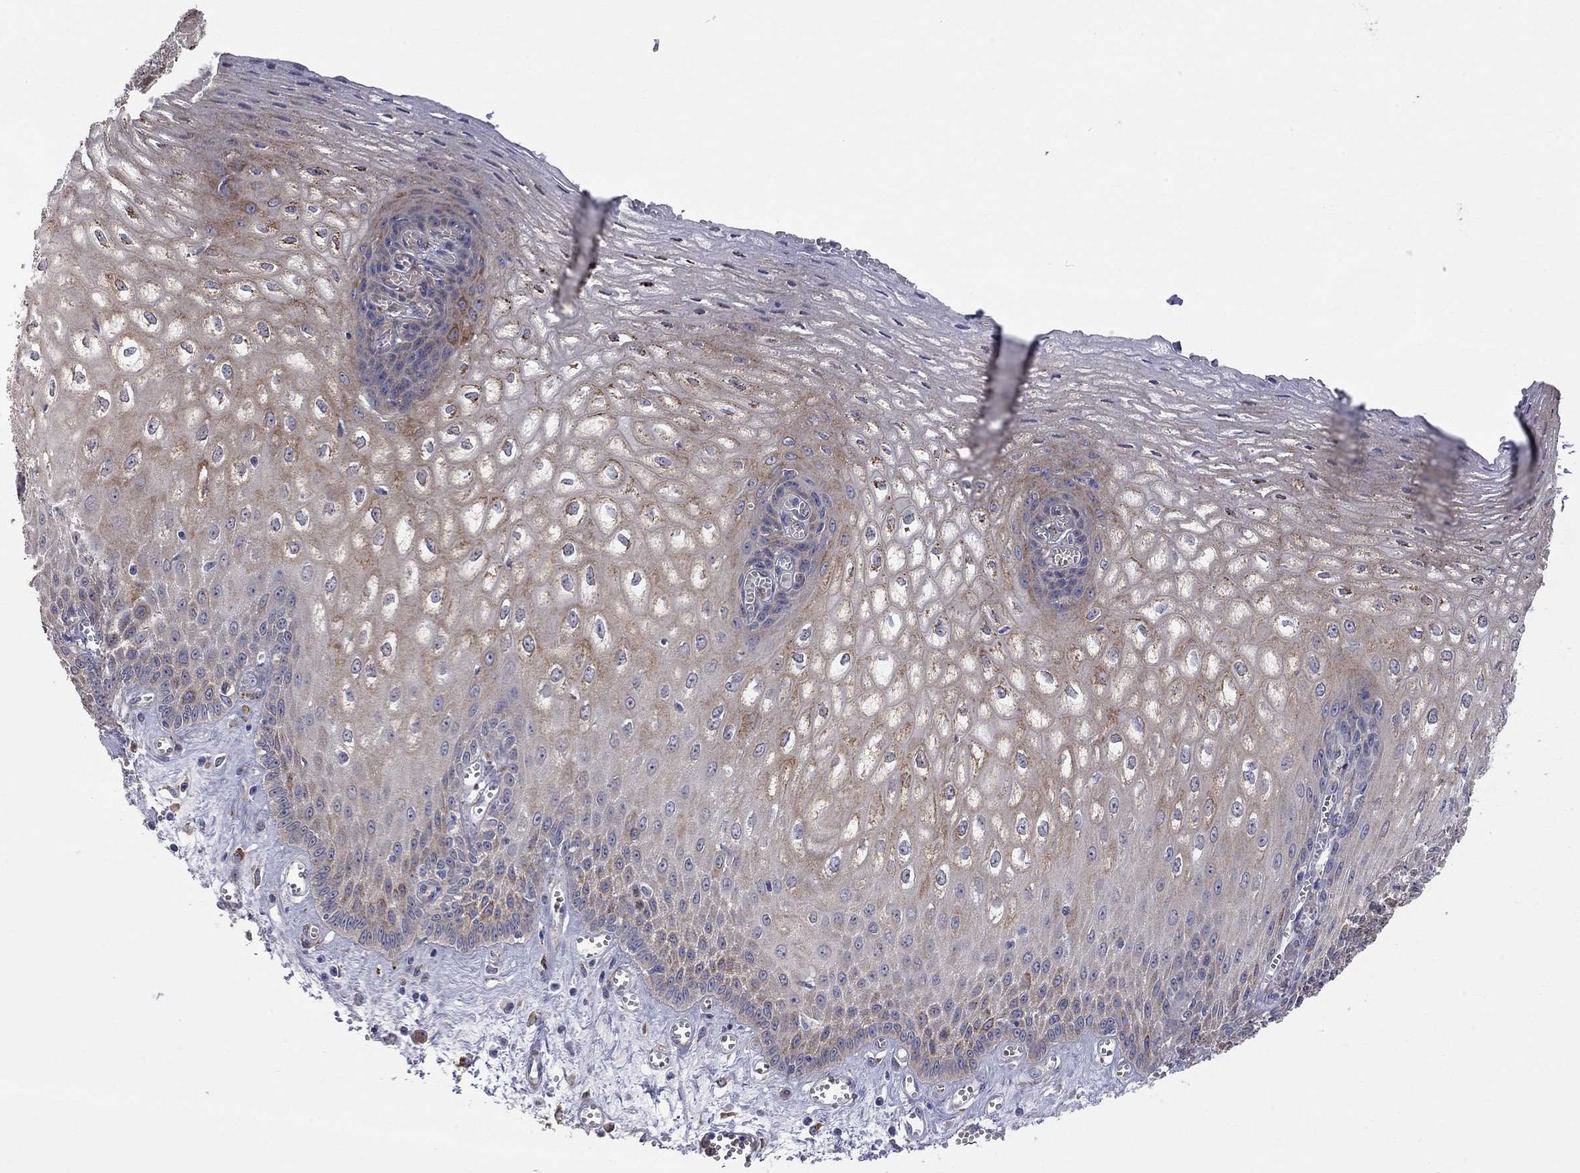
{"staining": {"intensity": "strong", "quantity": "<25%", "location": "cytoplasmic/membranous"}, "tissue": "esophagus", "cell_type": "Squamous epithelial cells", "image_type": "normal", "snomed": [{"axis": "morphology", "description": "Normal tissue, NOS"}, {"axis": "topography", "description": "Esophagus"}], "caption": "Protein analysis of unremarkable esophagus shows strong cytoplasmic/membranous positivity in approximately <25% of squamous epithelial cells.", "gene": "CASTOR1", "patient": {"sex": "male", "age": 58}}